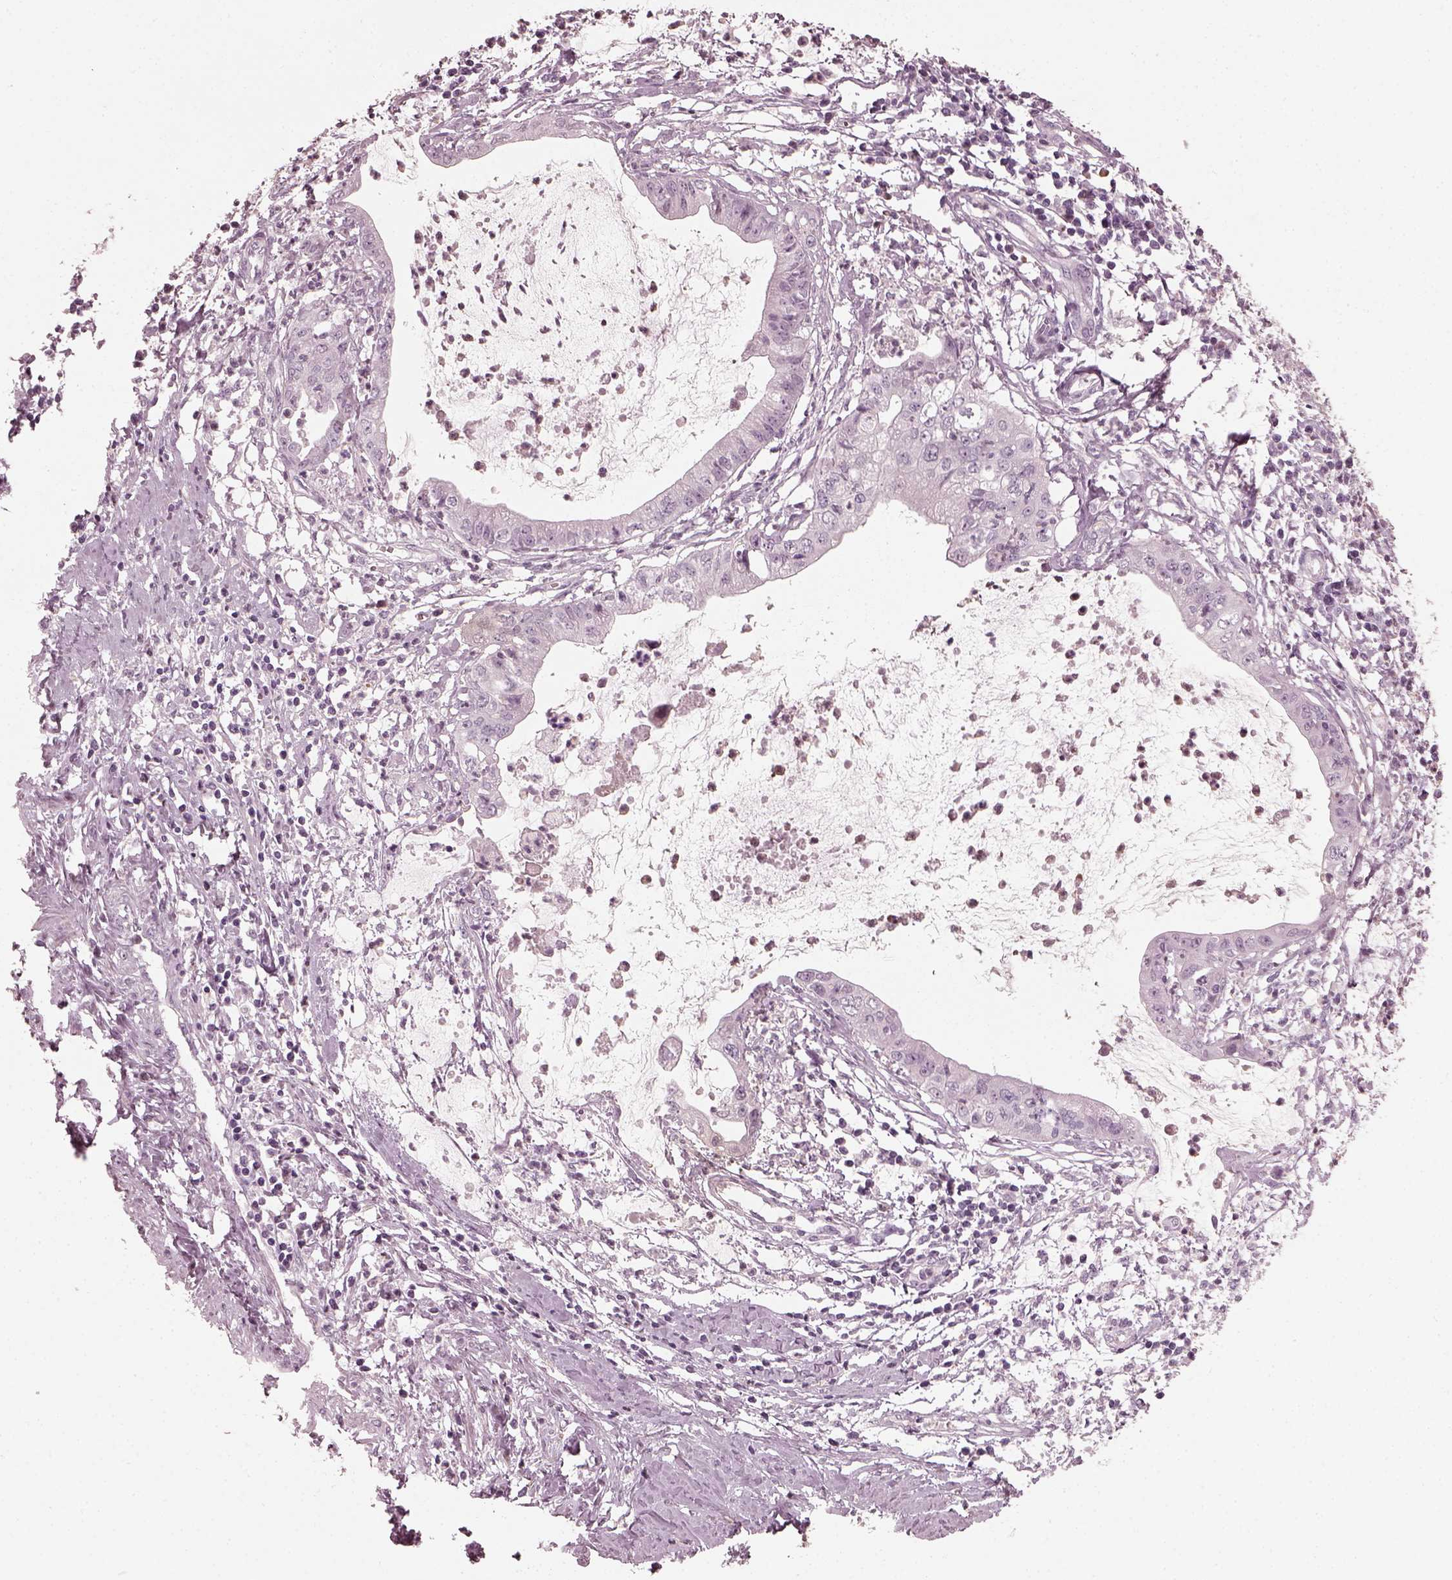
{"staining": {"intensity": "negative", "quantity": "none", "location": "none"}, "tissue": "cervical cancer", "cell_type": "Tumor cells", "image_type": "cancer", "snomed": [{"axis": "morphology", "description": "Normal tissue, NOS"}, {"axis": "morphology", "description": "Adenocarcinoma, NOS"}, {"axis": "topography", "description": "Cervix"}], "caption": "This is an immunohistochemistry (IHC) photomicrograph of cervical cancer (adenocarcinoma). There is no expression in tumor cells.", "gene": "OPTC", "patient": {"sex": "female", "age": 38}}